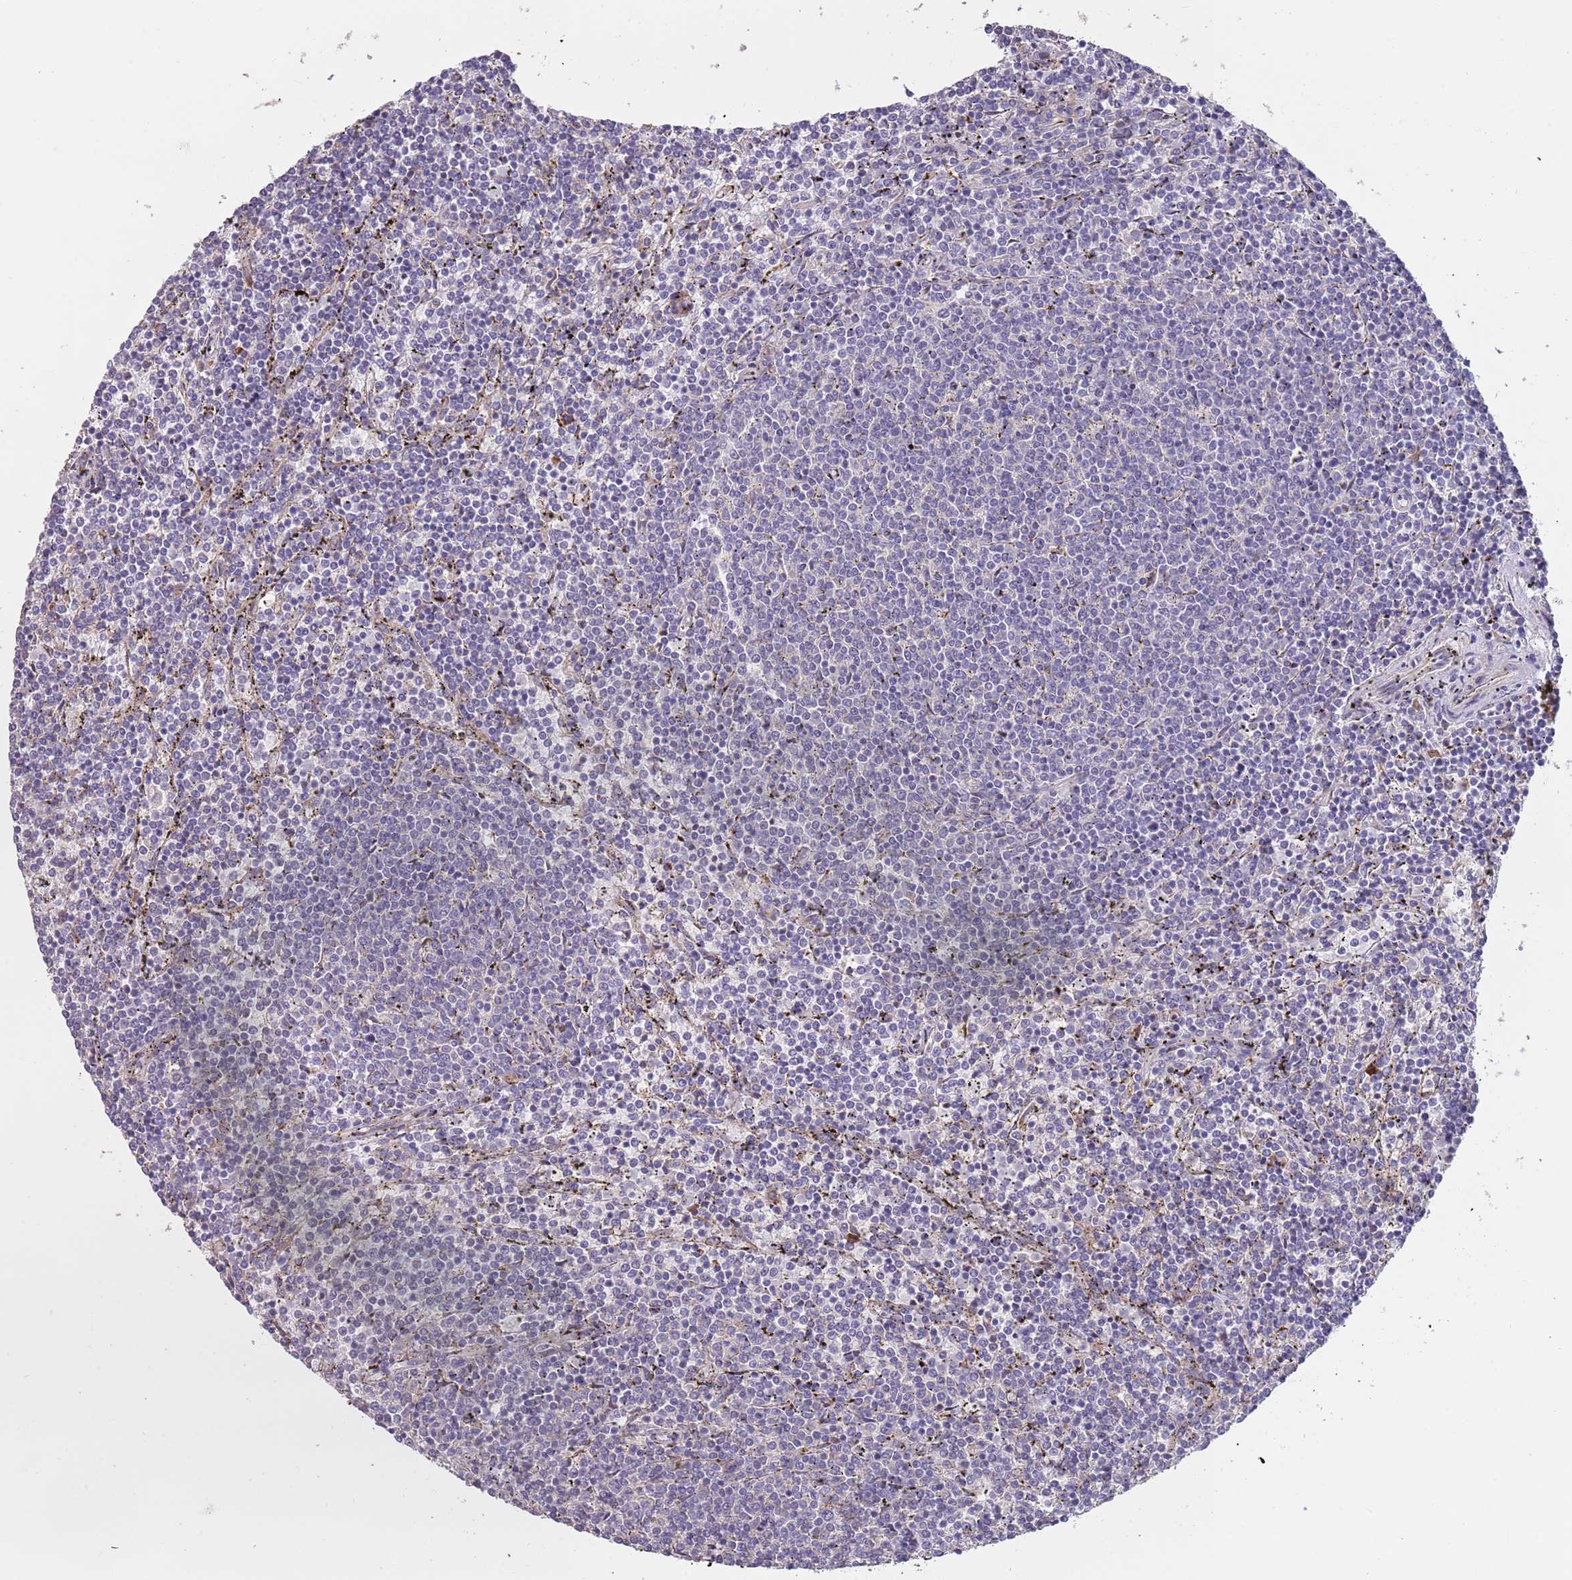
{"staining": {"intensity": "negative", "quantity": "none", "location": "none"}, "tissue": "lymphoma", "cell_type": "Tumor cells", "image_type": "cancer", "snomed": [{"axis": "morphology", "description": "Malignant lymphoma, non-Hodgkin's type, Low grade"}, {"axis": "topography", "description": "Spleen"}], "caption": "Micrograph shows no significant protein staining in tumor cells of malignant lymphoma, non-Hodgkin's type (low-grade).", "gene": "SUSD1", "patient": {"sex": "female", "age": 50}}